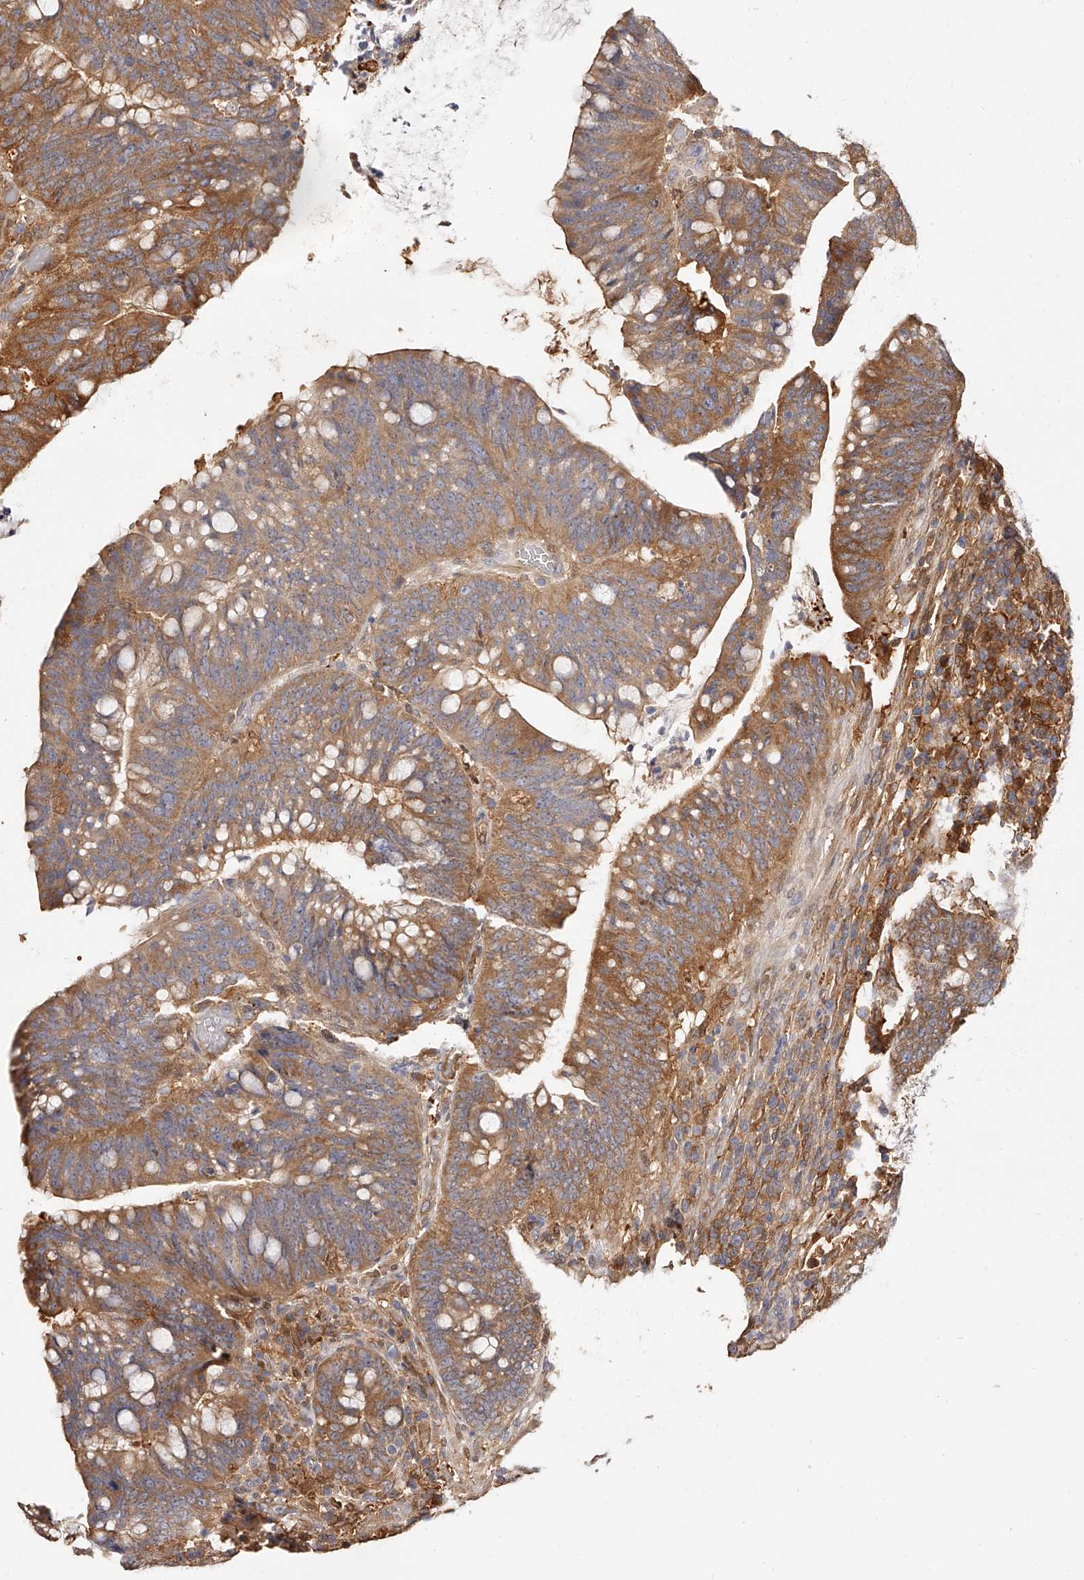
{"staining": {"intensity": "strong", "quantity": ">75%", "location": "cytoplasmic/membranous"}, "tissue": "colorectal cancer", "cell_type": "Tumor cells", "image_type": "cancer", "snomed": [{"axis": "morphology", "description": "Adenocarcinoma, NOS"}, {"axis": "topography", "description": "Colon"}], "caption": "Protein analysis of colorectal adenocarcinoma tissue reveals strong cytoplasmic/membranous staining in approximately >75% of tumor cells.", "gene": "LAP3", "patient": {"sex": "female", "age": 66}}